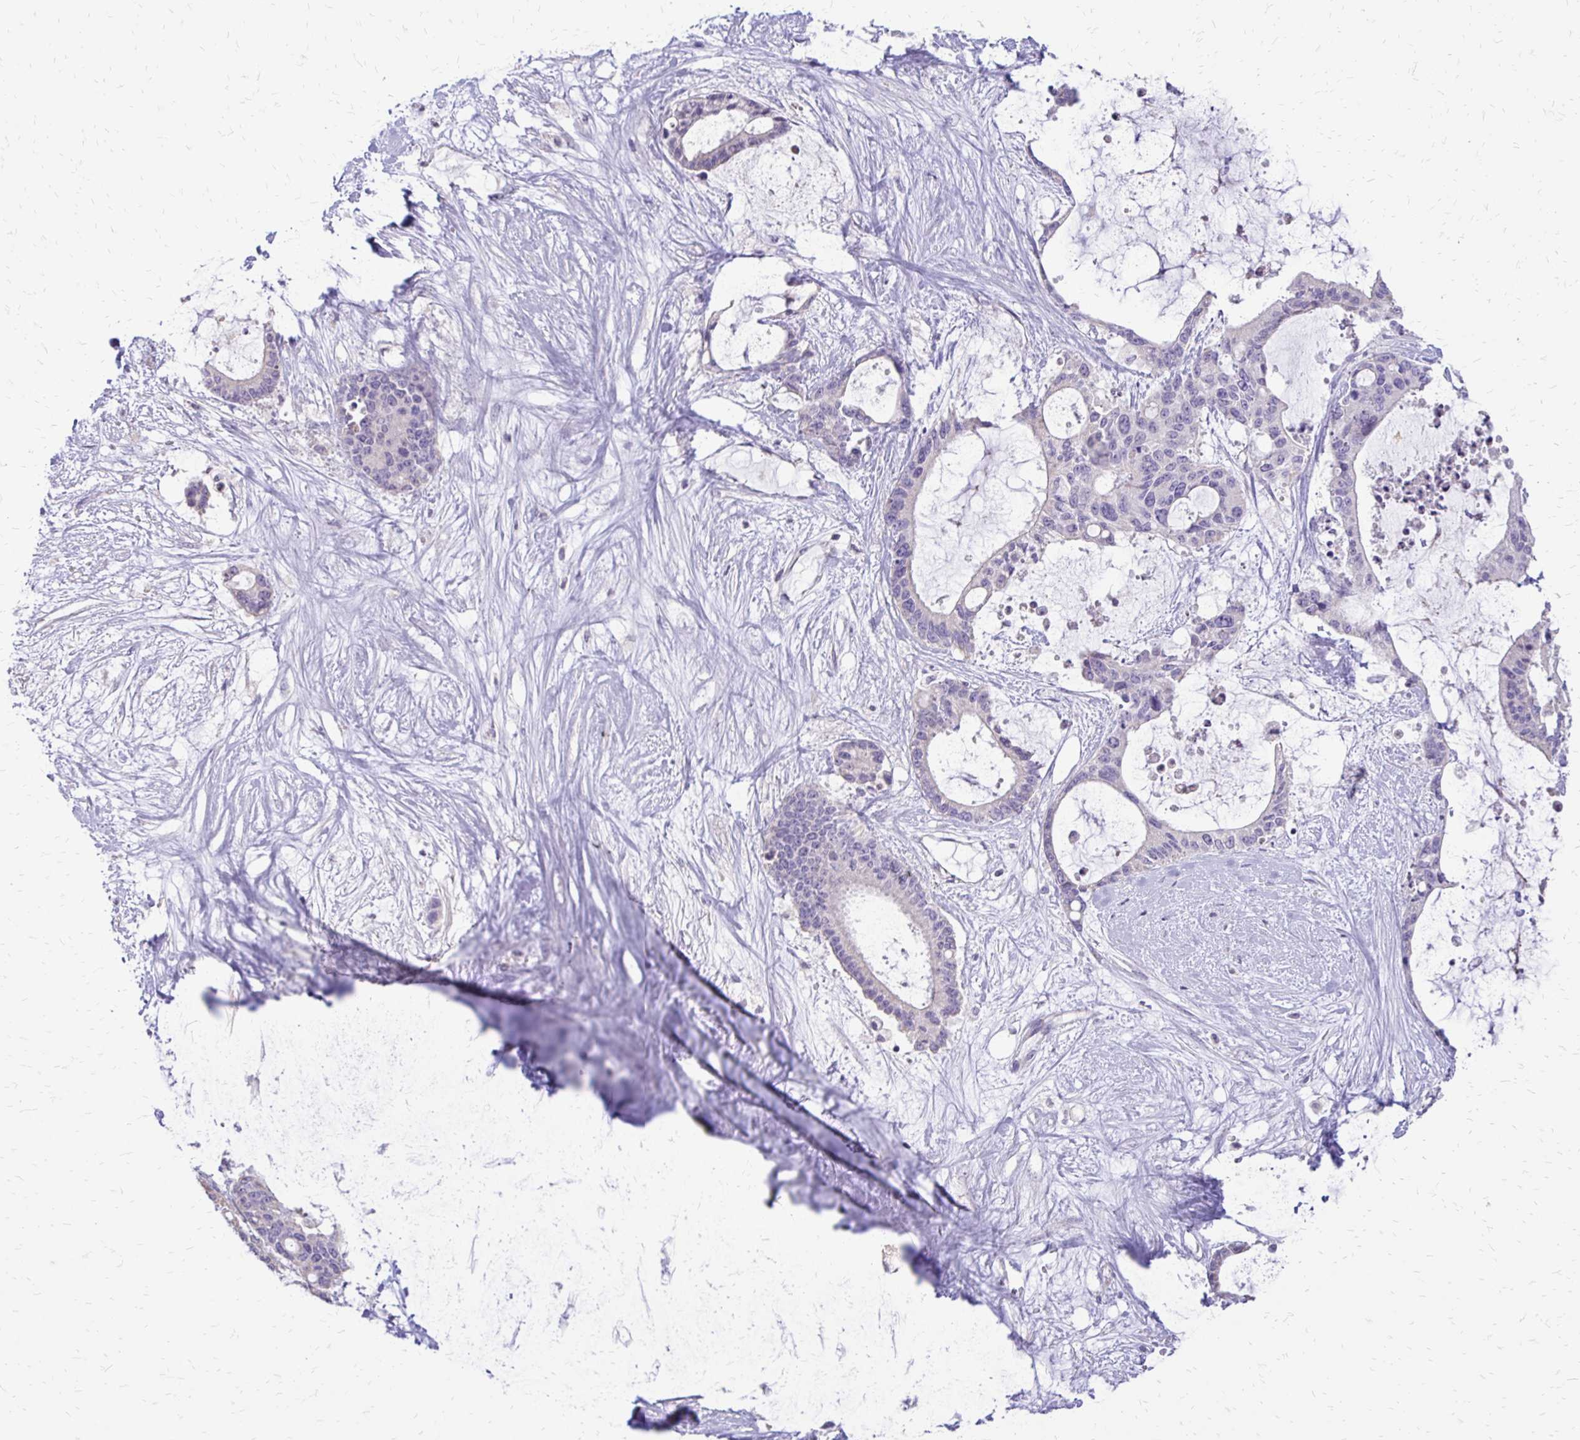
{"staining": {"intensity": "negative", "quantity": "none", "location": "none"}, "tissue": "liver cancer", "cell_type": "Tumor cells", "image_type": "cancer", "snomed": [{"axis": "morphology", "description": "Normal tissue, NOS"}, {"axis": "morphology", "description": "Cholangiocarcinoma"}, {"axis": "topography", "description": "Liver"}, {"axis": "topography", "description": "Peripheral nerve tissue"}], "caption": "Liver cancer (cholangiocarcinoma) was stained to show a protein in brown. There is no significant expression in tumor cells. (Stains: DAB IHC with hematoxylin counter stain, Microscopy: brightfield microscopy at high magnification).", "gene": "ALPG", "patient": {"sex": "female", "age": 73}}